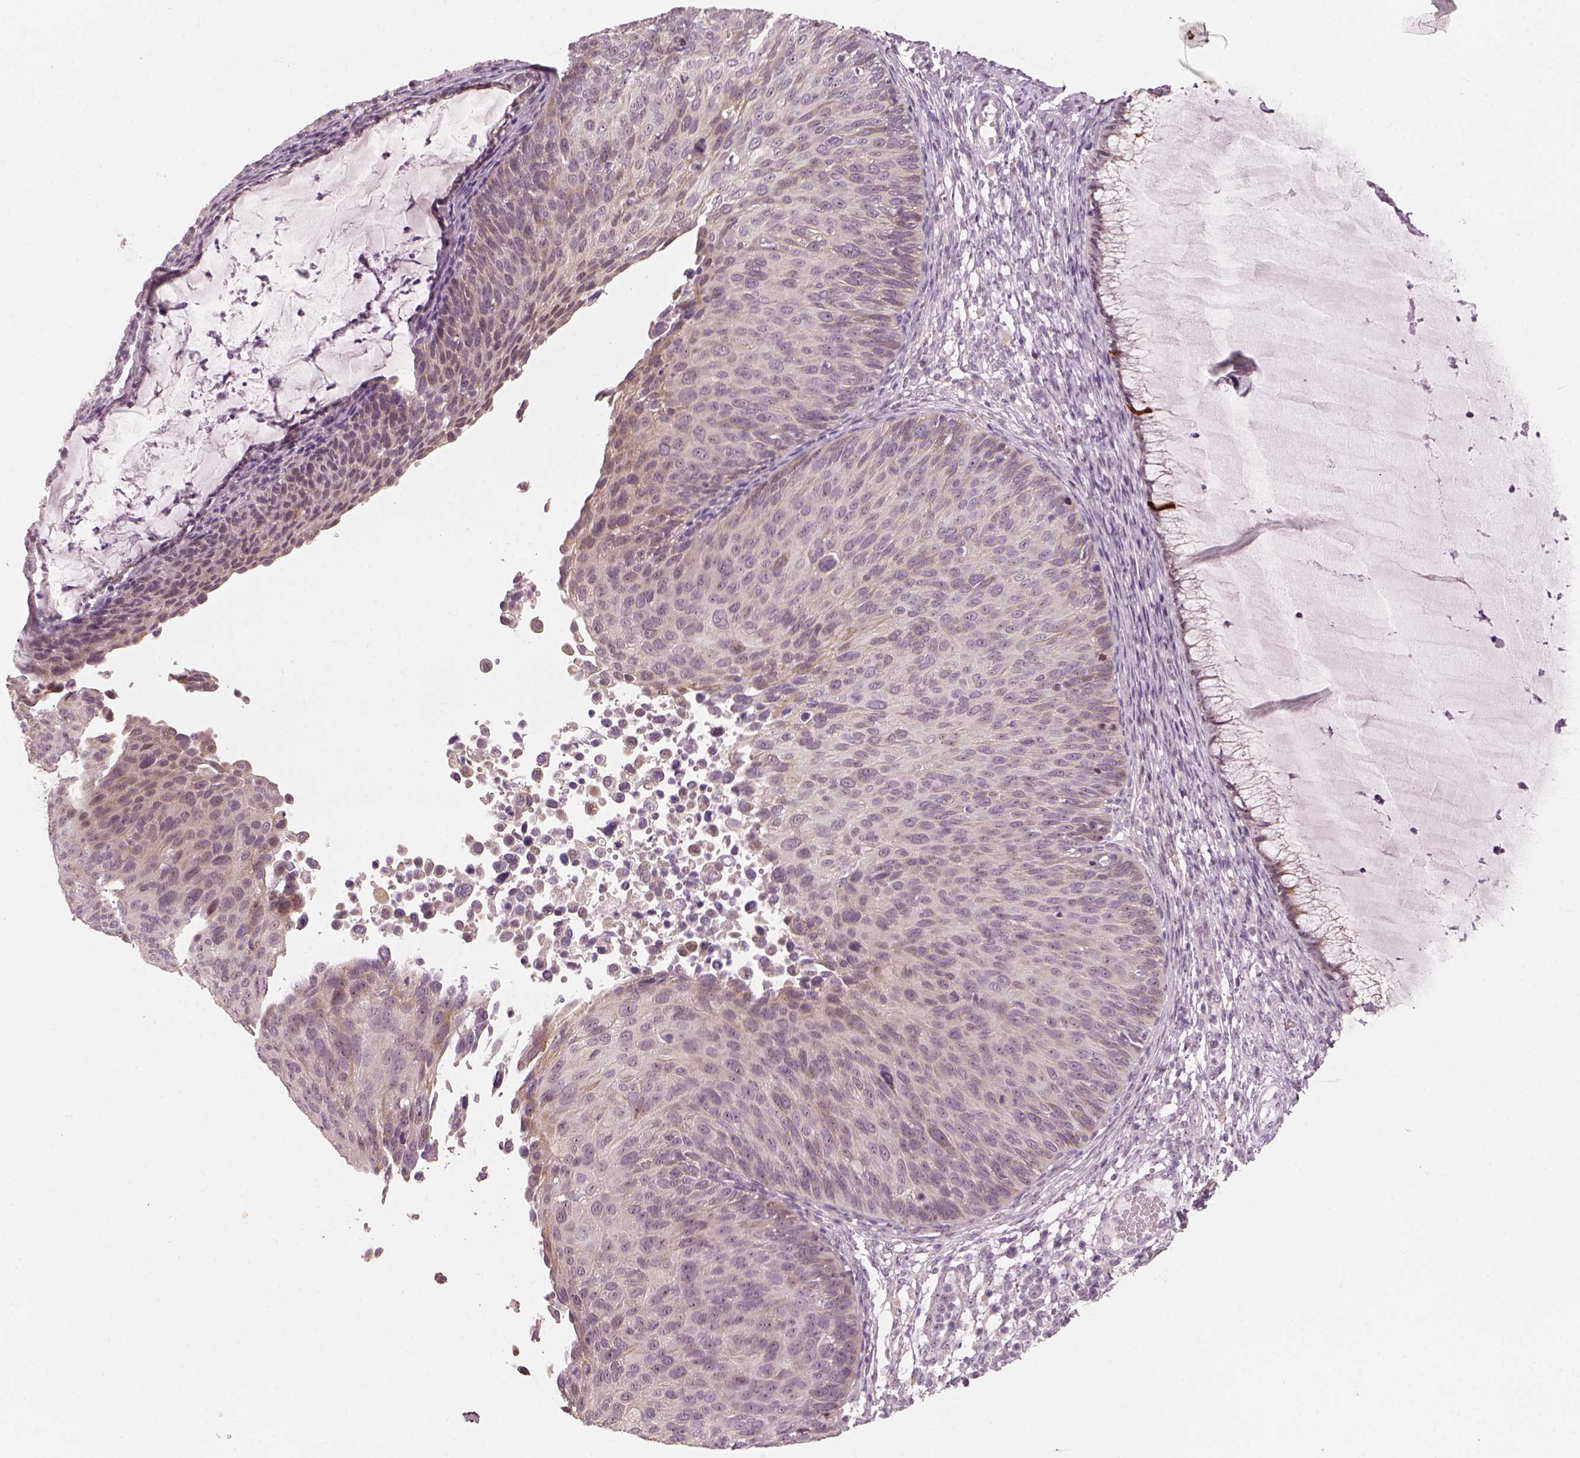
{"staining": {"intensity": "weak", "quantity": "25%-75%", "location": "cytoplasmic/membranous"}, "tissue": "cervical cancer", "cell_type": "Tumor cells", "image_type": "cancer", "snomed": [{"axis": "morphology", "description": "Squamous cell carcinoma, NOS"}, {"axis": "topography", "description": "Cervix"}], "caption": "Cervical cancer (squamous cell carcinoma) was stained to show a protein in brown. There is low levels of weak cytoplasmic/membranous positivity in about 25%-75% of tumor cells. Ihc stains the protein of interest in brown and the nuclei are stained blue.", "gene": "CDS1", "patient": {"sex": "female", "age": 36}}